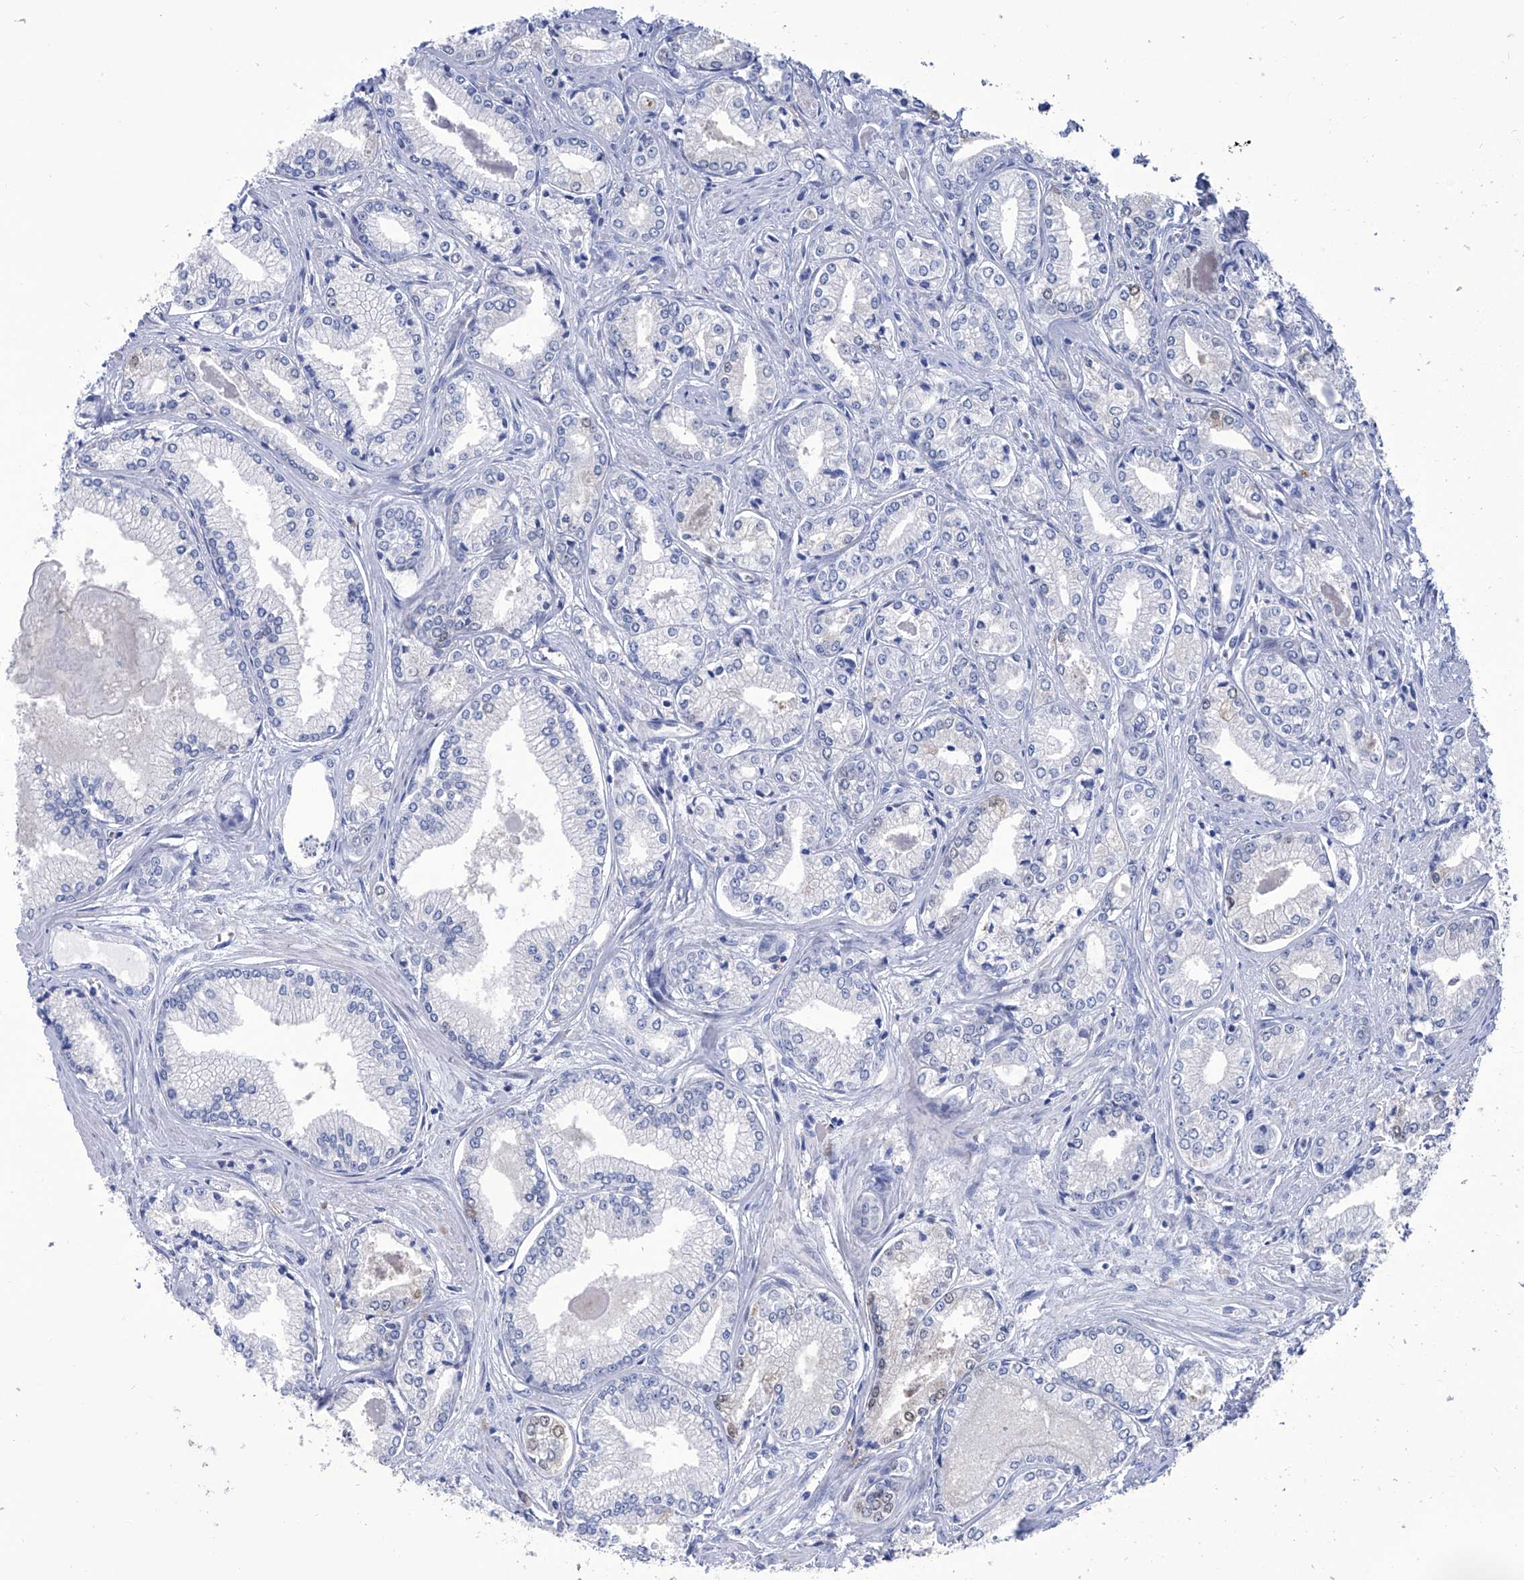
{"staining": {"intensity": "moderate", "quantity": "<25%", "location": "nuclear"}, "tissue": "prostate cancer", "cell_type": "Tumor cells", "image_type": "cancer", "snomed": [{"axis": "morphology", "description": "Adenocarcinoma, Low grade"}, {"axis": "topography", "description": "Prostate"}], "caption": "Immunohistochemistry image of neoplastic tissue: prostate low-grade adenocarcinoma stained using IHC demonstrates low levels of moderate protein expression localized specifically in the nuclear of tumor cells, appearing as a nuclear brown color.", "gene": "SMS", "patient": {"sex": "male", "age": 60}}